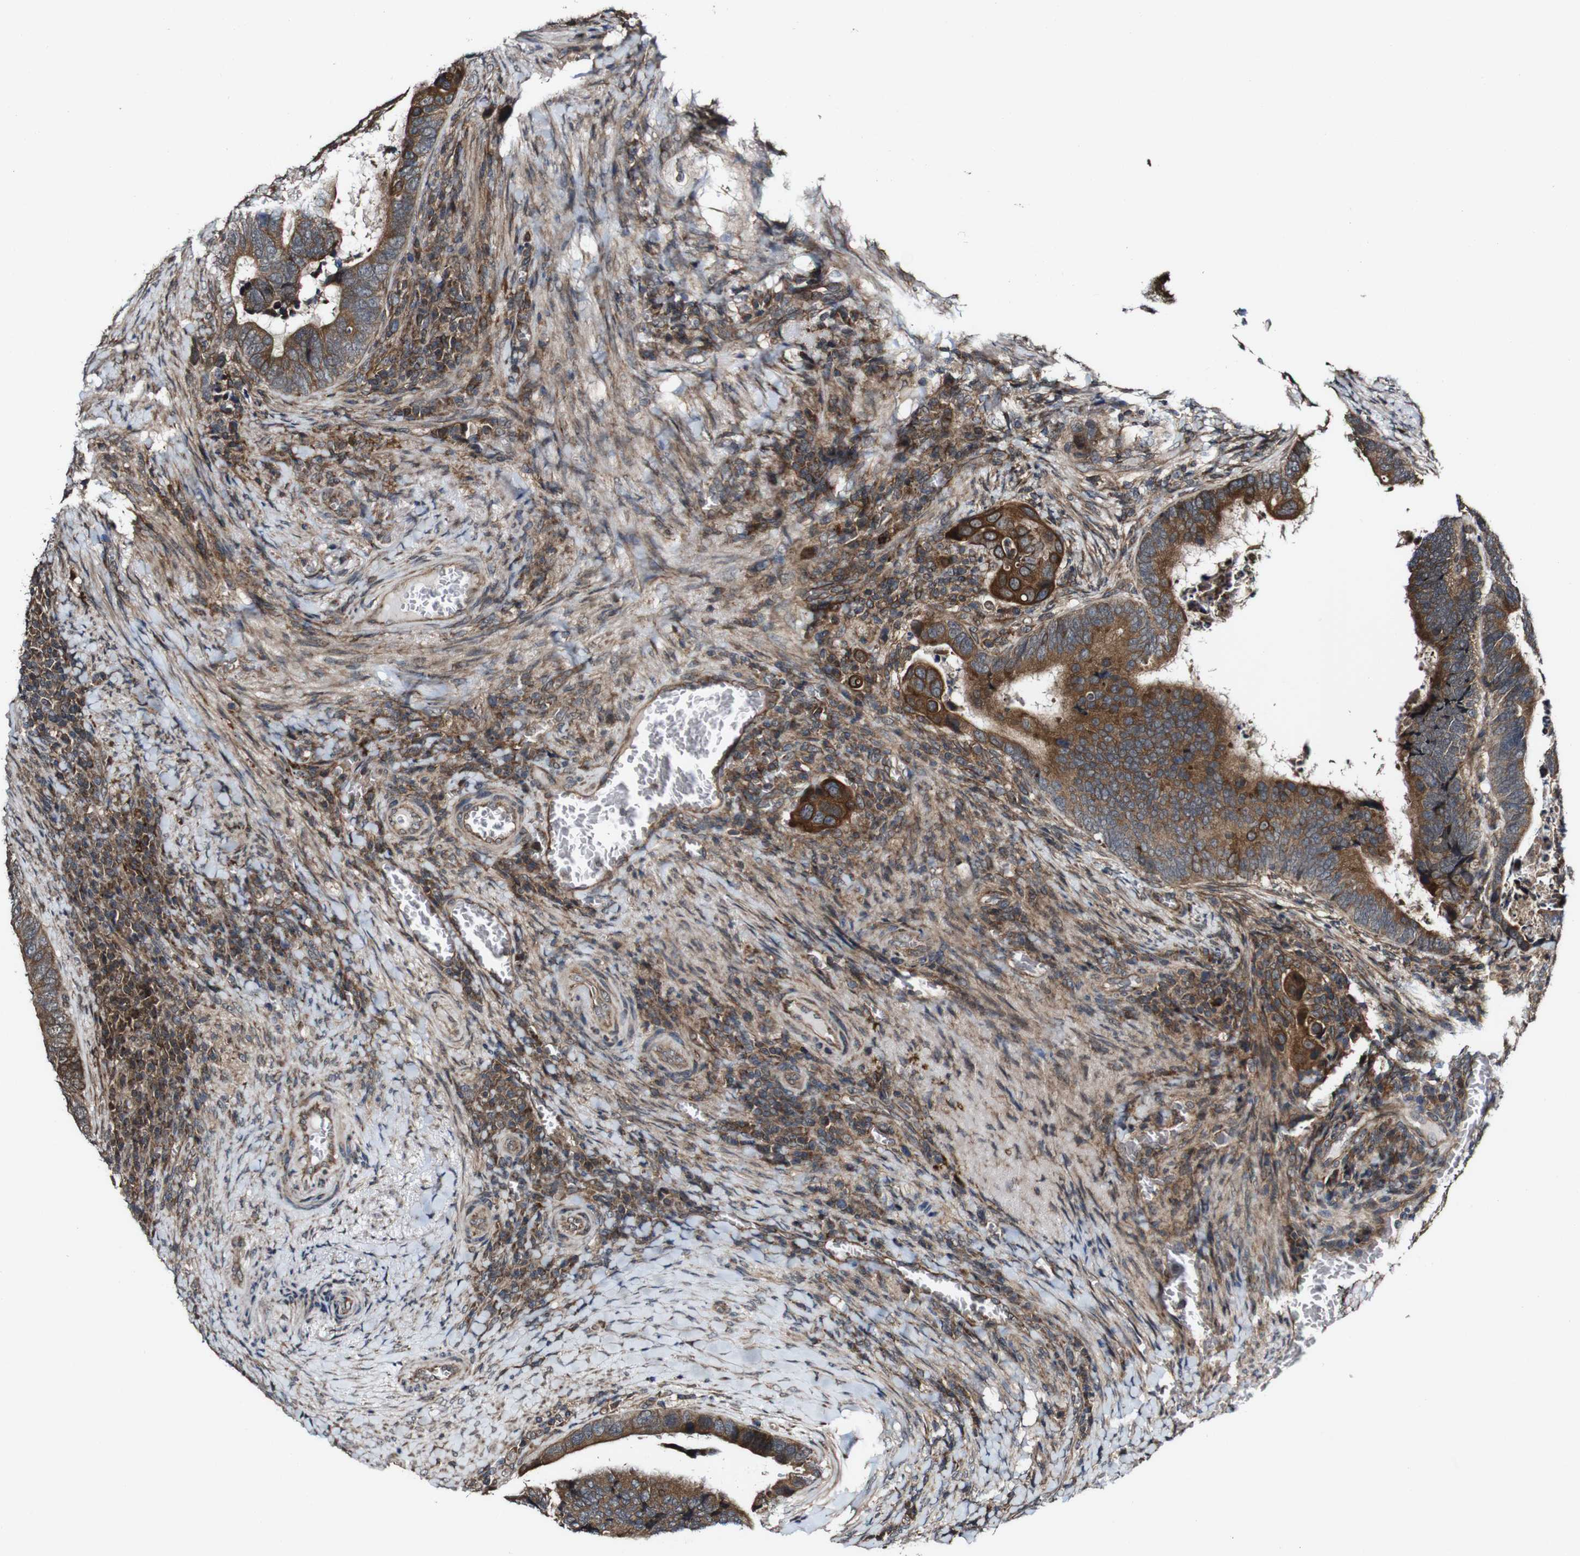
{"staining": {"intensity": "strong", "quantity": ">75%", "location": "cytoplasmic/membranous"}, "tissue": "colorectal cancer", "cell_type": "Tumor cells", "image_type": "cancer", "snomed": [{"axis": "morphology", "description": "Adenocarcinoma, NOS"}, {"axis": "topography", "description": "Colon"}], "caption": "Brown immunohistochemical staining in human adenocarcinoma (colorectal) reveals strong cytoplasmic/membranous positivity in about >75% of tumor cells.", "gene": "BTN3A3", "patient": {"sex": "male", "age": 72}}